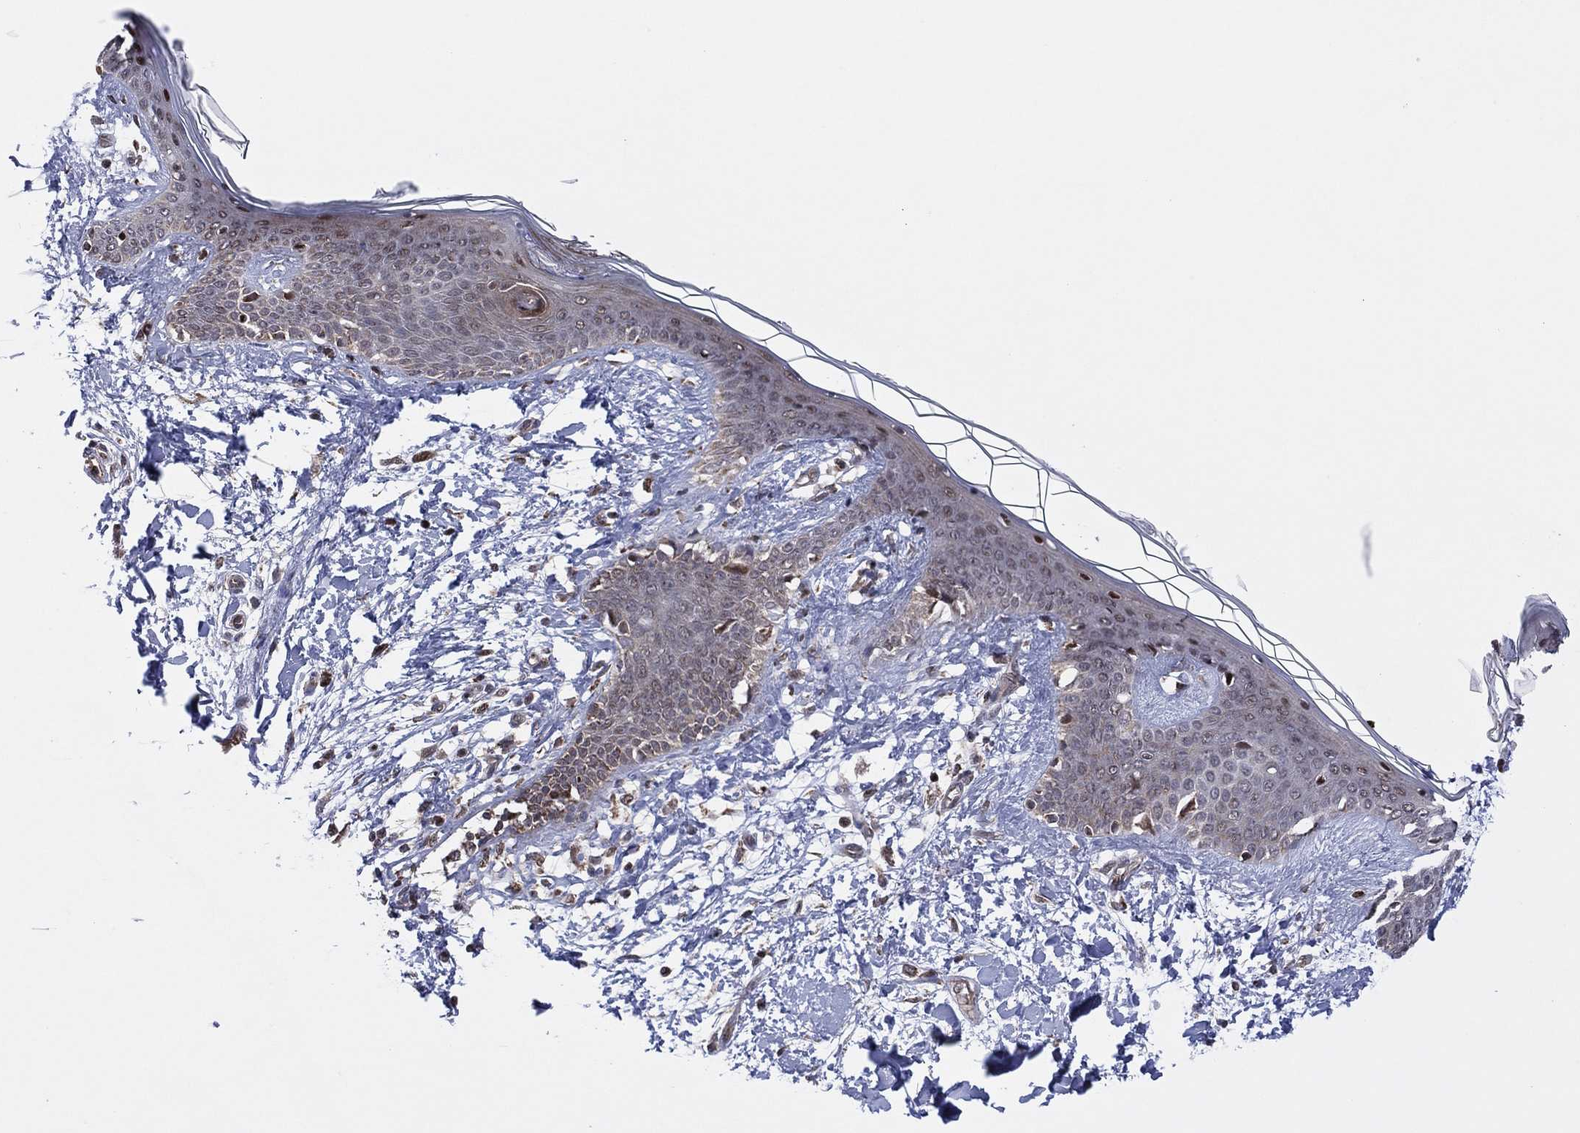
{"staining": {"intensity": "negative", "quantity": "none", "location": "none"}, "tissue": "skin", "cell_type": "Fibroblasts", "image_type": "normal", "snomed": [{"axis": "morphology", "description": "Normal tissue, NOS"}, {"axis": "topography", "description": "Skin"}], "caption": "The image exhibits no staining of fibroblasts in unremarkable skin. Nuclei are stained in blue.", "gene": "PIDD1", "patient": {"sex": "female", "age": 34}}